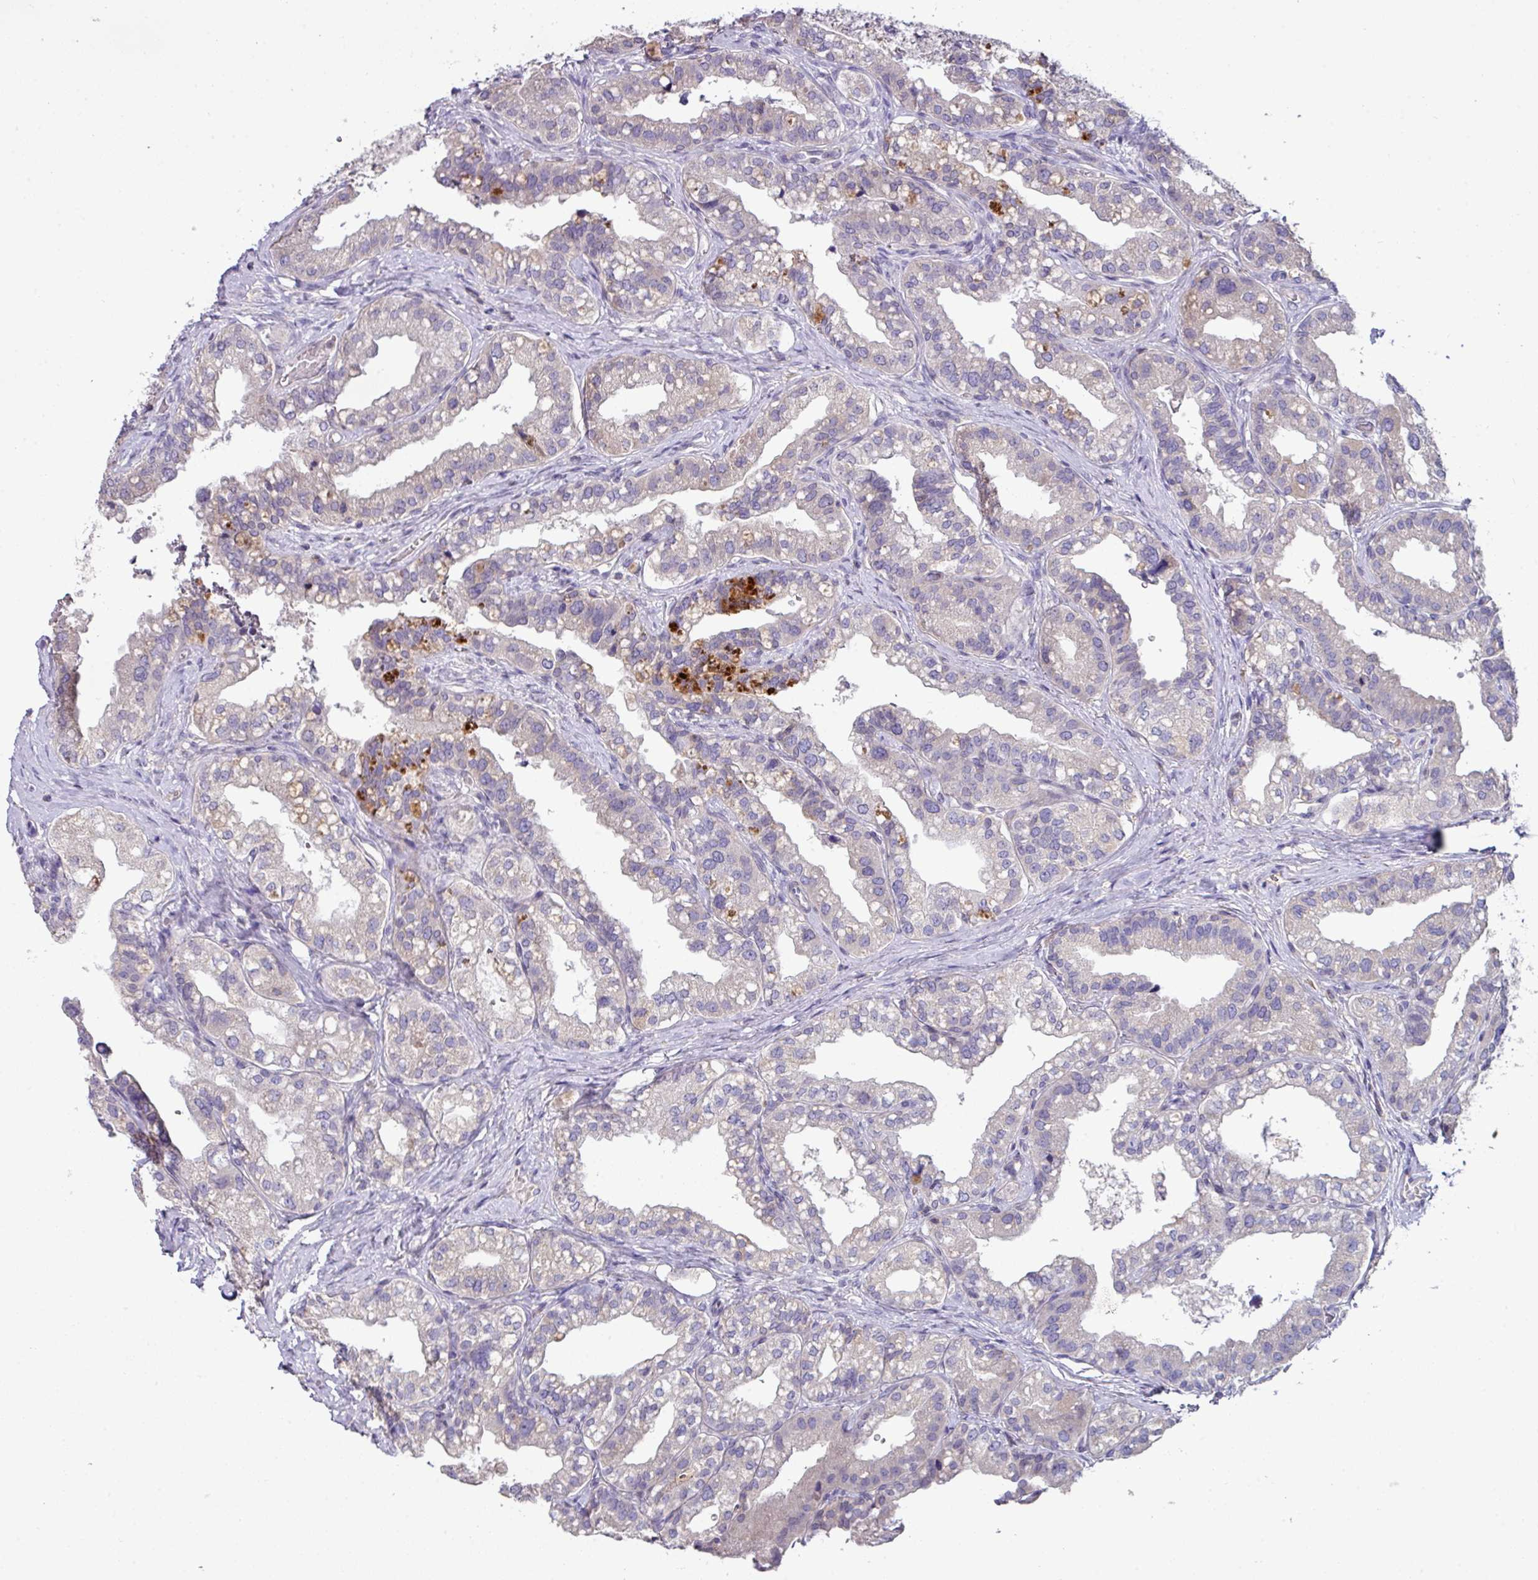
{"staining": {"intensity": "negative", "quantity": "none", "location": "none"}, "tissue": "seminal vesicle", "cell_type": "Glandular cells", "image_type": "normal", "snomed": [{"axis": "morphology", "description": "Normal tissue, NOS"}, {"axis": "topography", "description": "Seminal veicle"}, {"axis": "topography", "description": "Peripheral nerve tissue"}], "caption": "IHC micrograph of normal seminal vesicle: seminal vesicle stained with DAB (3,3'-diaminobenzidine) exhibits no significant protein positivity in glandular cells. (Stains: DAB immunohistochemistry (IHC) with hematoxylin counter stain, Microscopy: brightfield microscopy at high magnification).", "gene": "SLAMF6", "patient": {"sex": "male", "age": 60}}